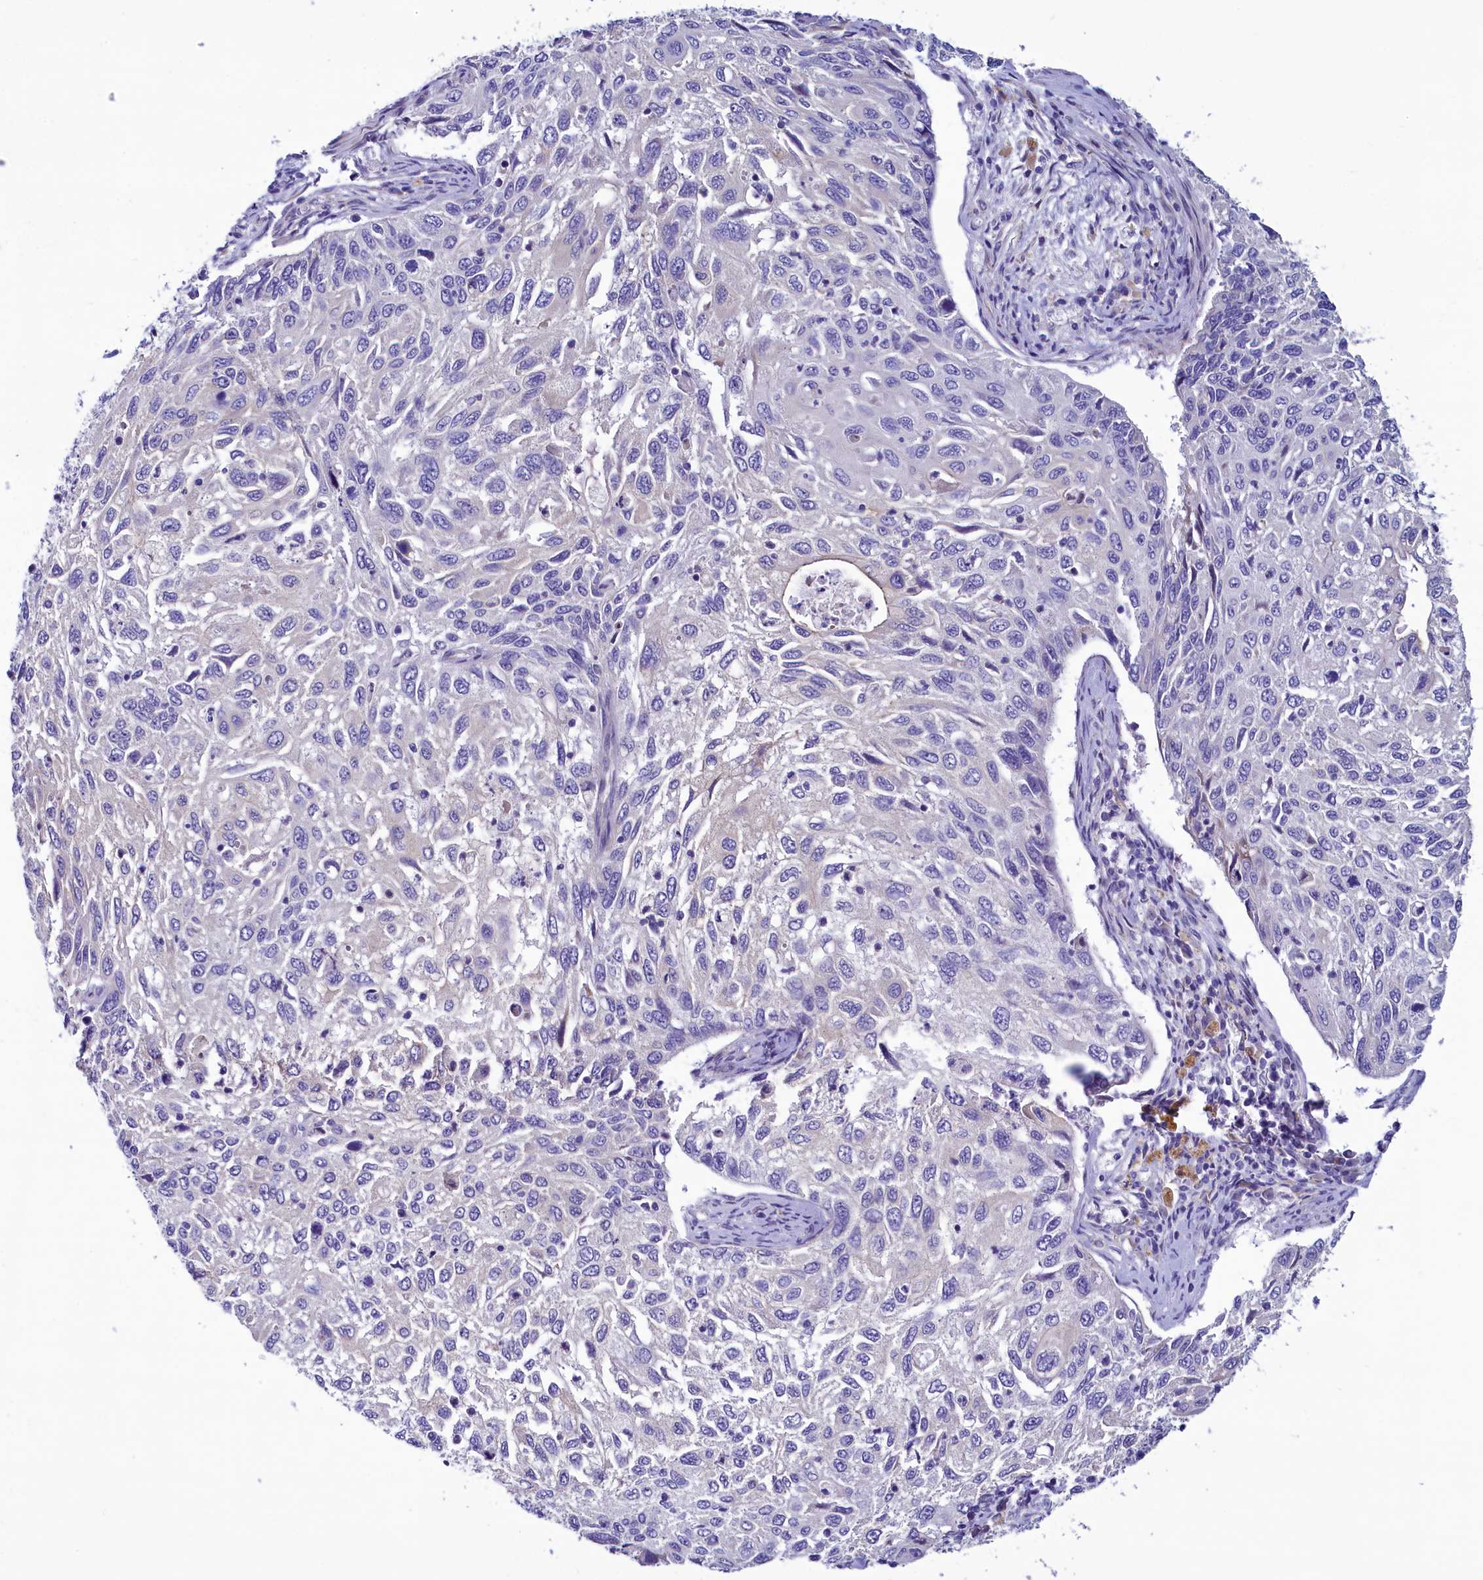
{"staining": {"intensity": "negative", "quantity": "none", "location": "none"}, "tissue": "cervical cancer", "cell_type": "Tumor cells", "image_type": "cancer", "snomed": [{"axis": "morphology", "description": "Squamous cell carcinoma, NOS"}, {"axis": "topography", "description": "Cervix"}], "caption": "DAB (3,3'-diaminobenzidine) immunohistochemical staining of cervical cancer displays no significant expression in tumor cells.", "gene": "KRBOX5", "patient": {"sex": "female", "age": 70}}